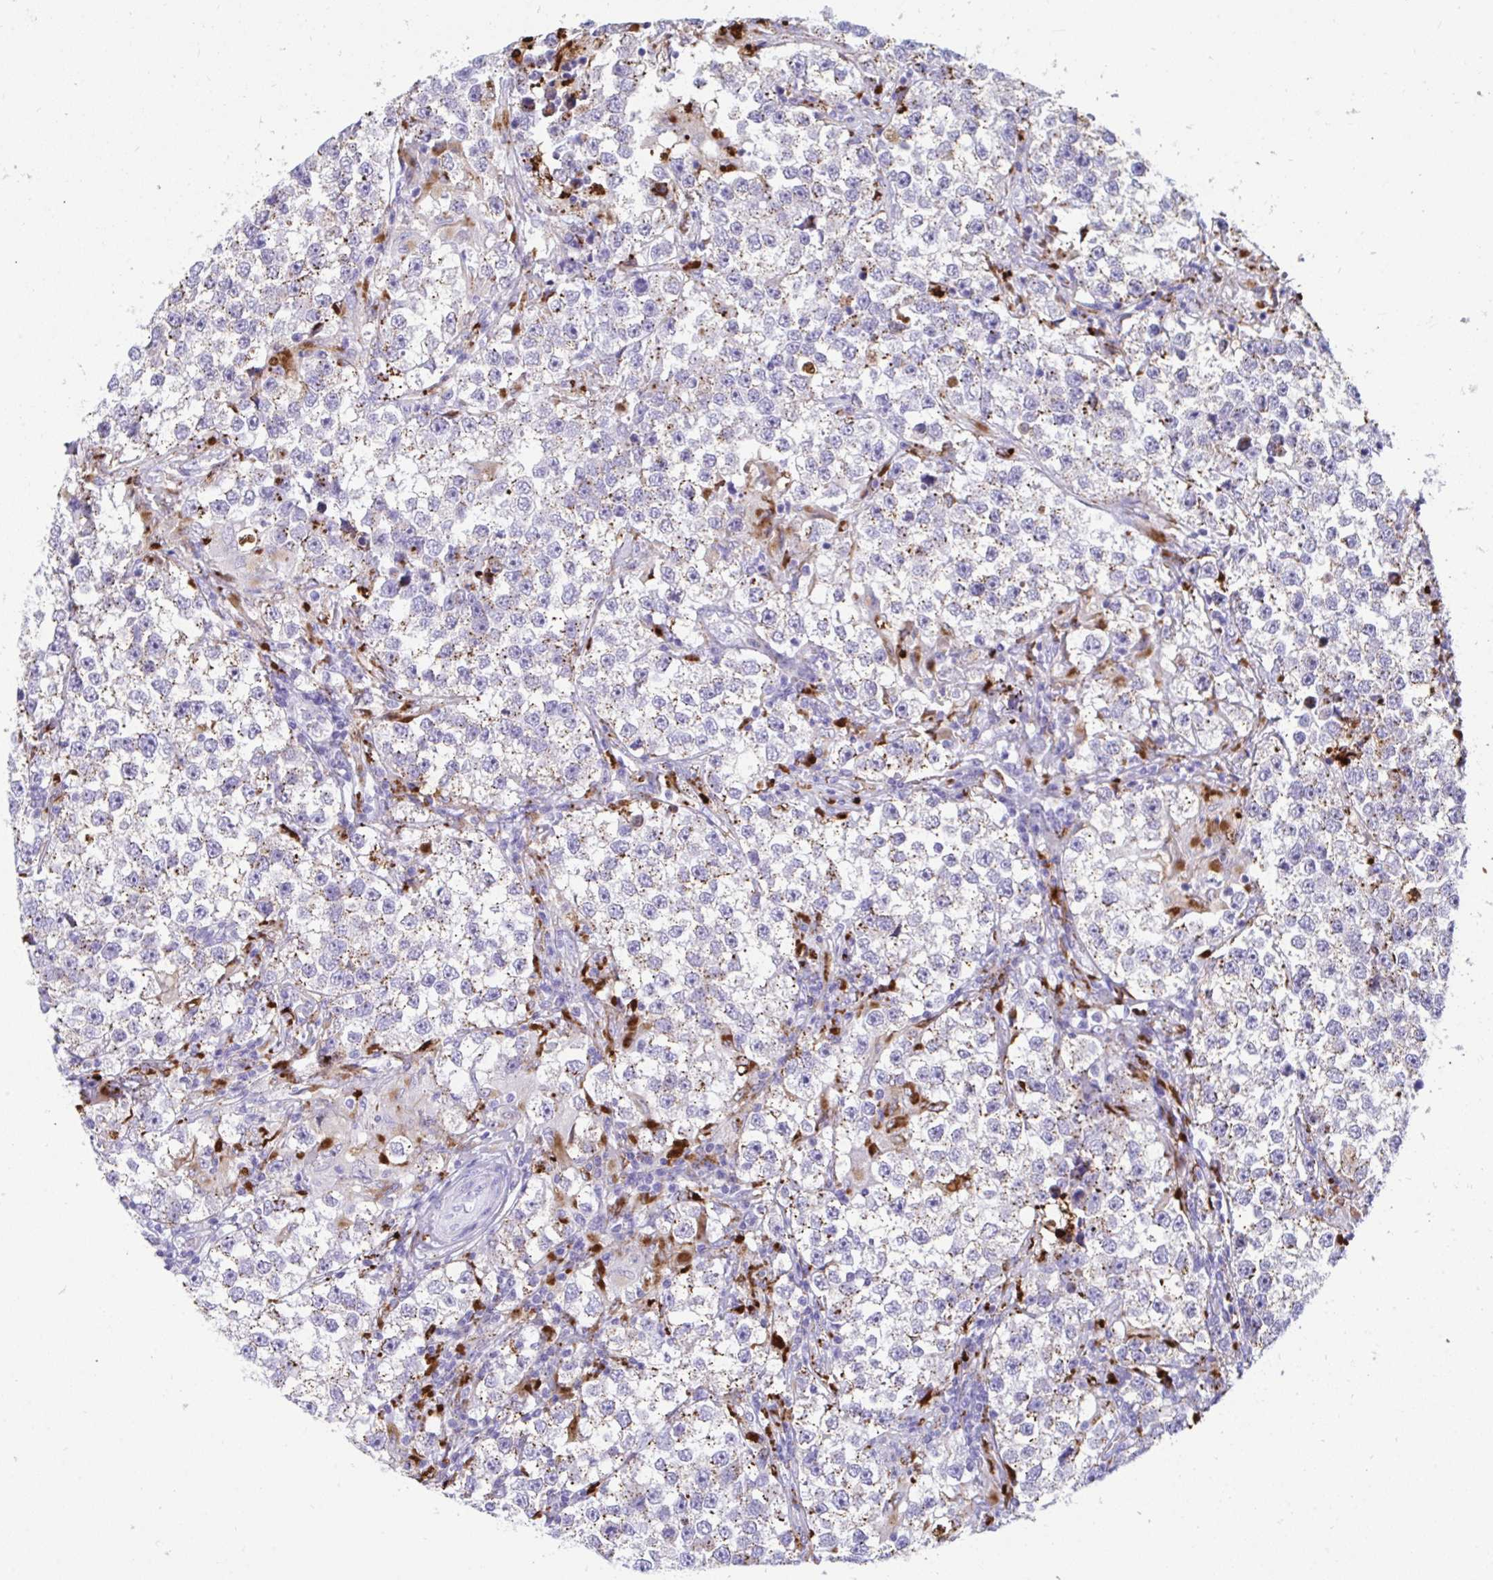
{"staining": {"intensity": "weak", "quantity": "<25%", "location": "cytoplasmic/membranous"}, "tissue": "testis cancer", "cell_type": "Tumor cells", "image_type": "cancer", "snomed": [{"axis": "morphology", "description": "Seminoma, NOS"}, {"axis": "topography", "description": "Testis"}], "caption": "A photomicrograph of human testis cancer (seminoma) is negative for staining in tumor cells.", "gene": "CPVL", "patient": {"sex": "male", "age": 46}}